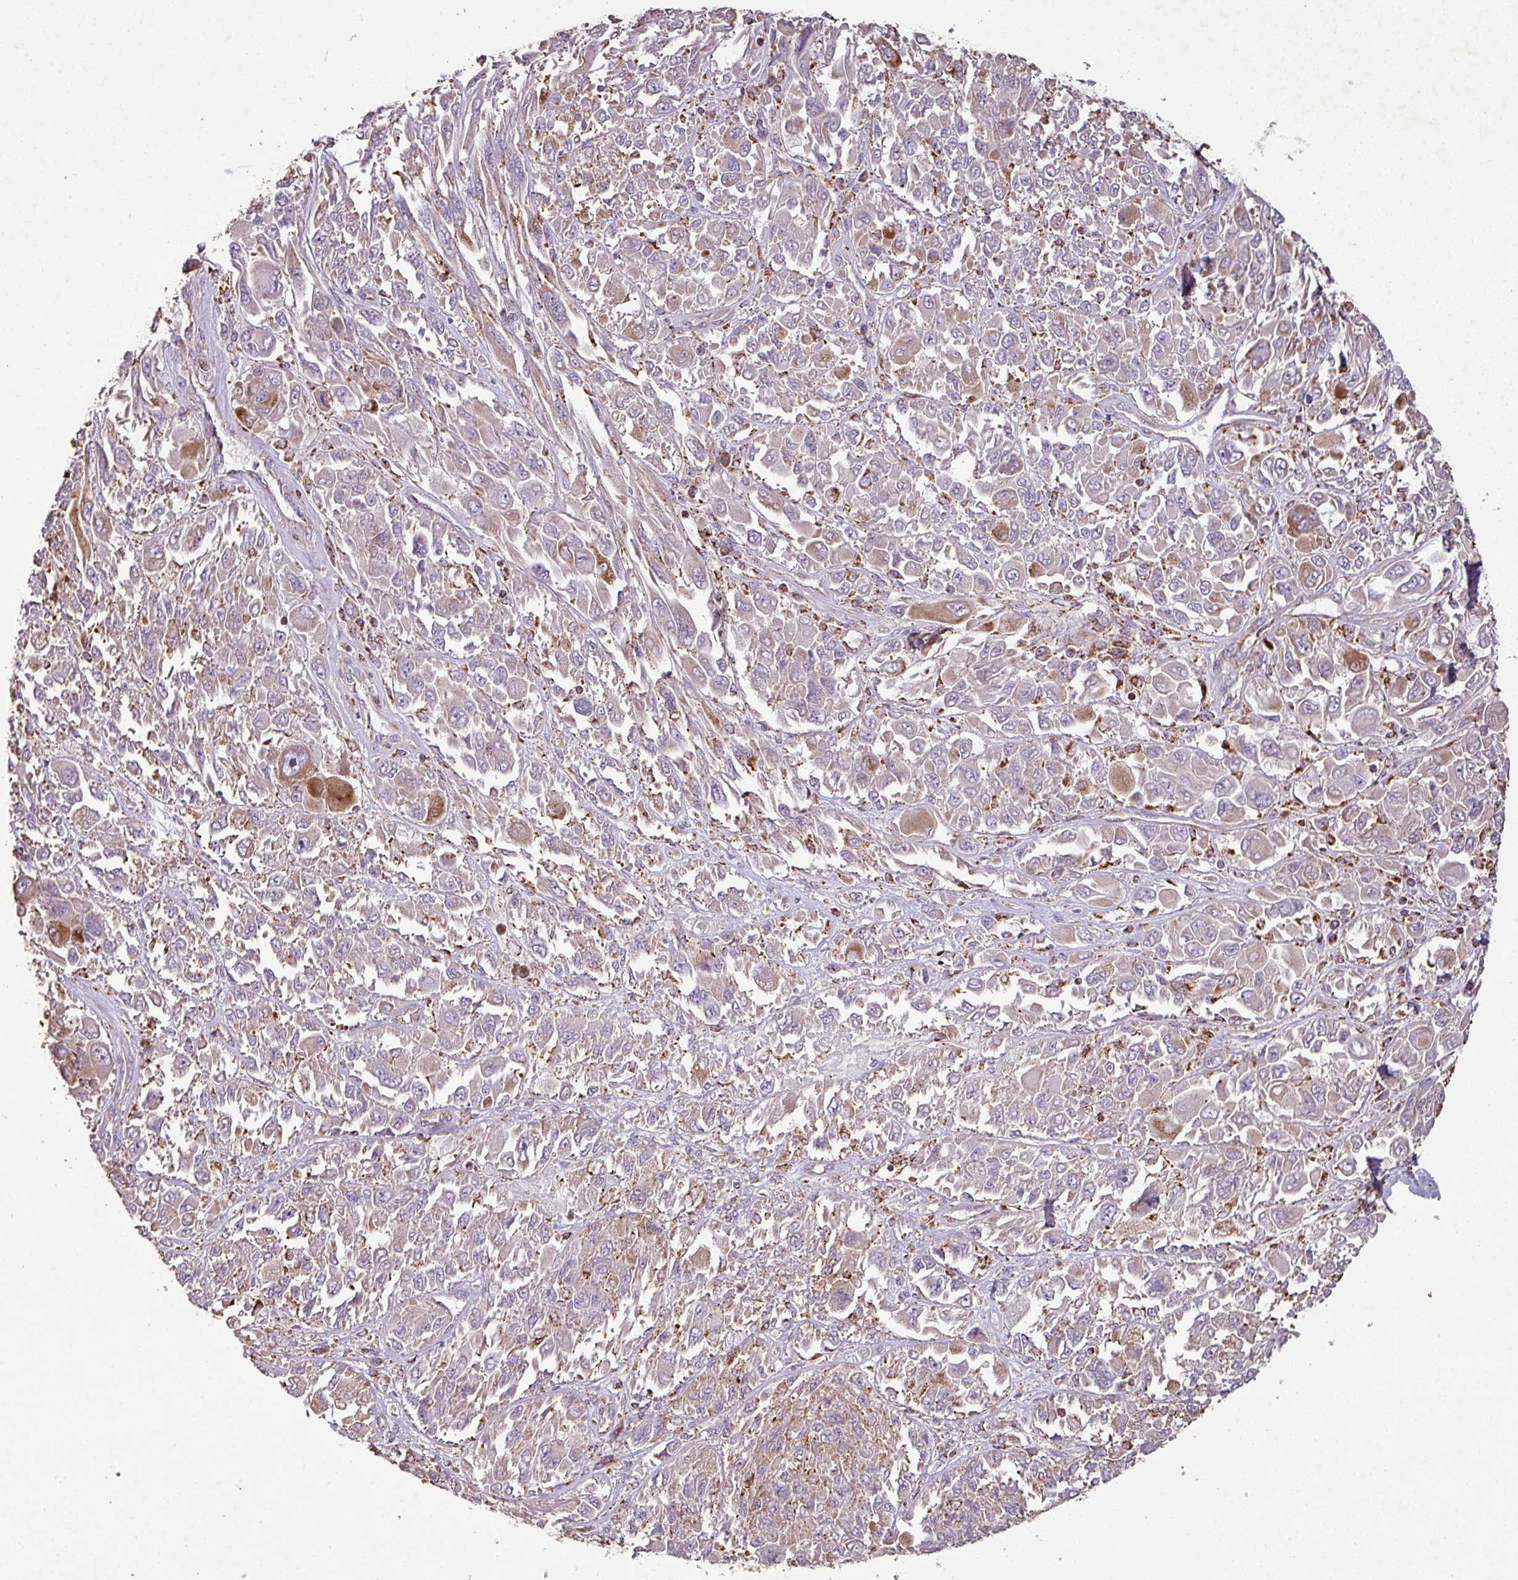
{"staining": {"intensity": "moderate", "quantity": "<25%", "location": "cytoplasmic/membranous"}, "tissue": "melanoma", "cell_type": "Tumor cells", "image_type": "cancer", "snomed": [{"axis": "morphology", "description": "Malignant melanoma, NOS"}, {"axis": "topography", "description": "Skin"}], "caption": "The histopathology image exhibits a brown stain indicating the presence of a protein in the cytoplasmic/membranous of tumor cells in melanoma. (Stains: DAB in brown, nuclei in blue, Microscopy: brightfield microscopy at high magnification).", "gene": "SQOR", "patient": {"sex": "female", "age": 91}}